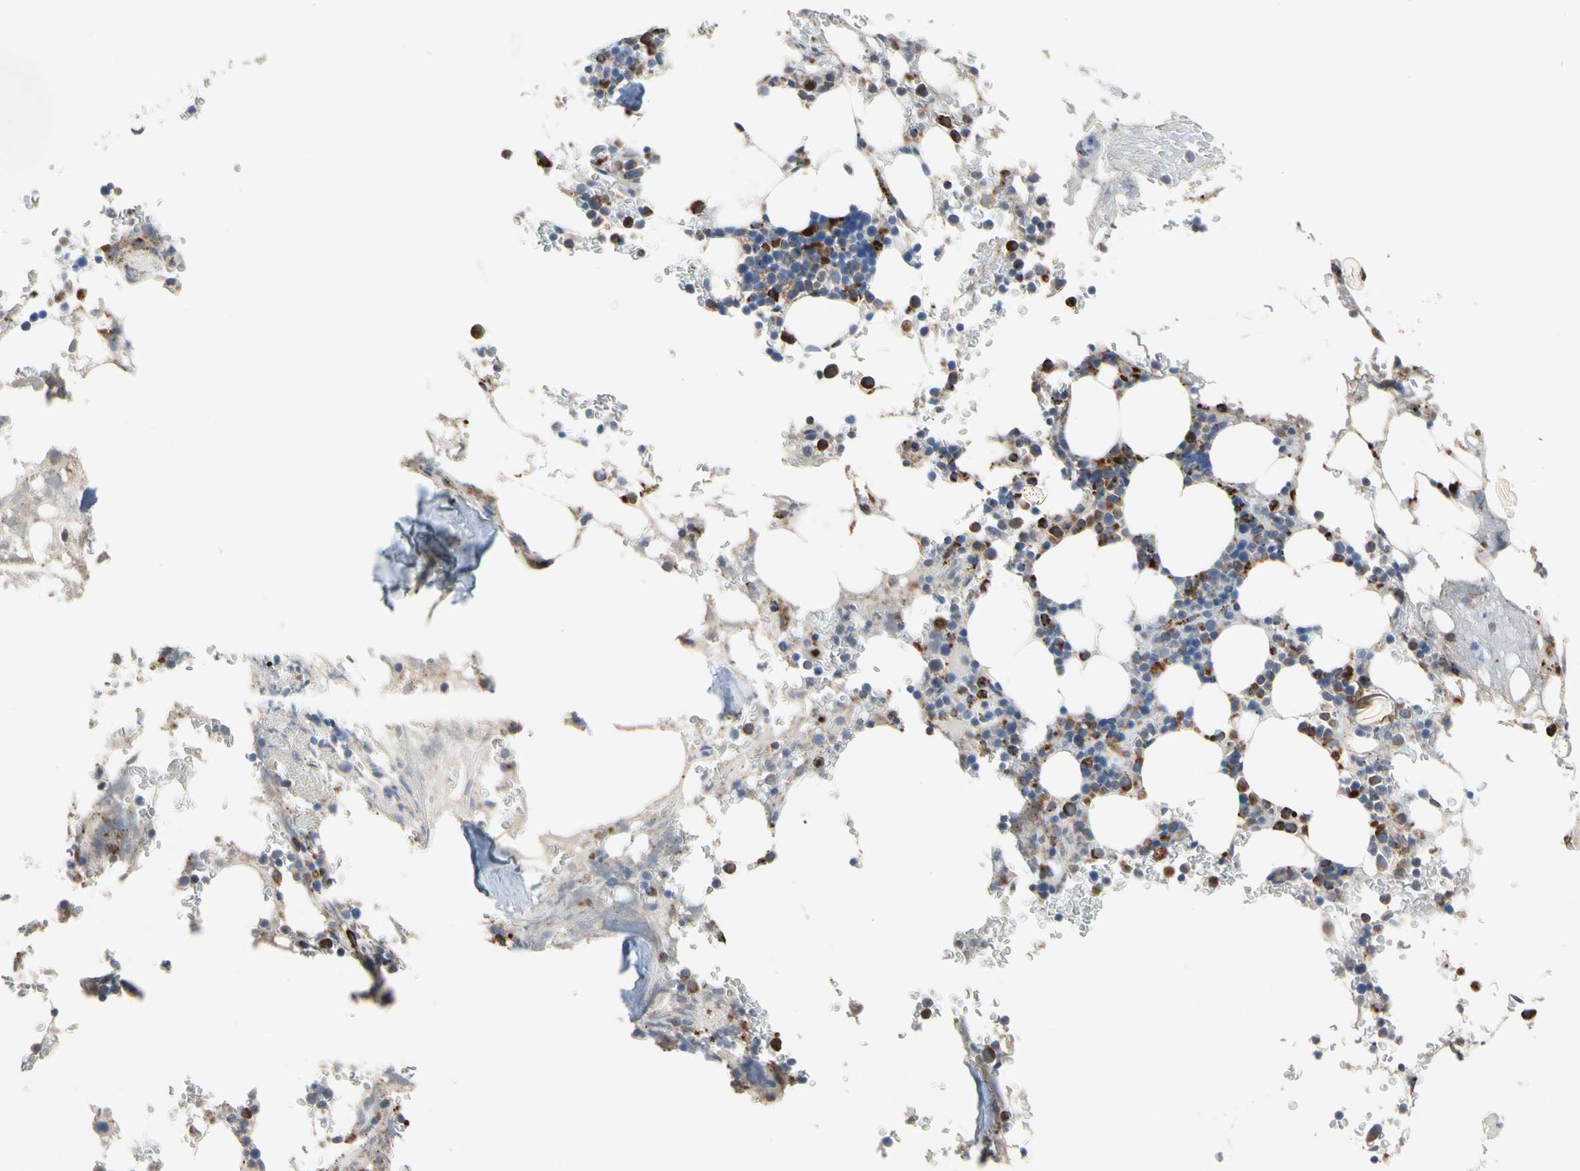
{"staining": {"intensity": "strong", "quantity": "<25%", "location": "cytoplasmic/membranous"}, "tissue": "bone marrow", "cell_type": "Hematopoietic cells", "image_type": "normal", "snomed": [{"axis": "morphology", "description": "Normal tissue, NOS"}, {"axis": "topography", "description": "Bone marrow"}], "caption": "A brown stain labels strong cytoplasmic/membranous staining of a protein in hematopoietic cells of unremarkable human bone marrow.", "gene": "ADA2", "patient": {"sex": "female", "age": 73}}